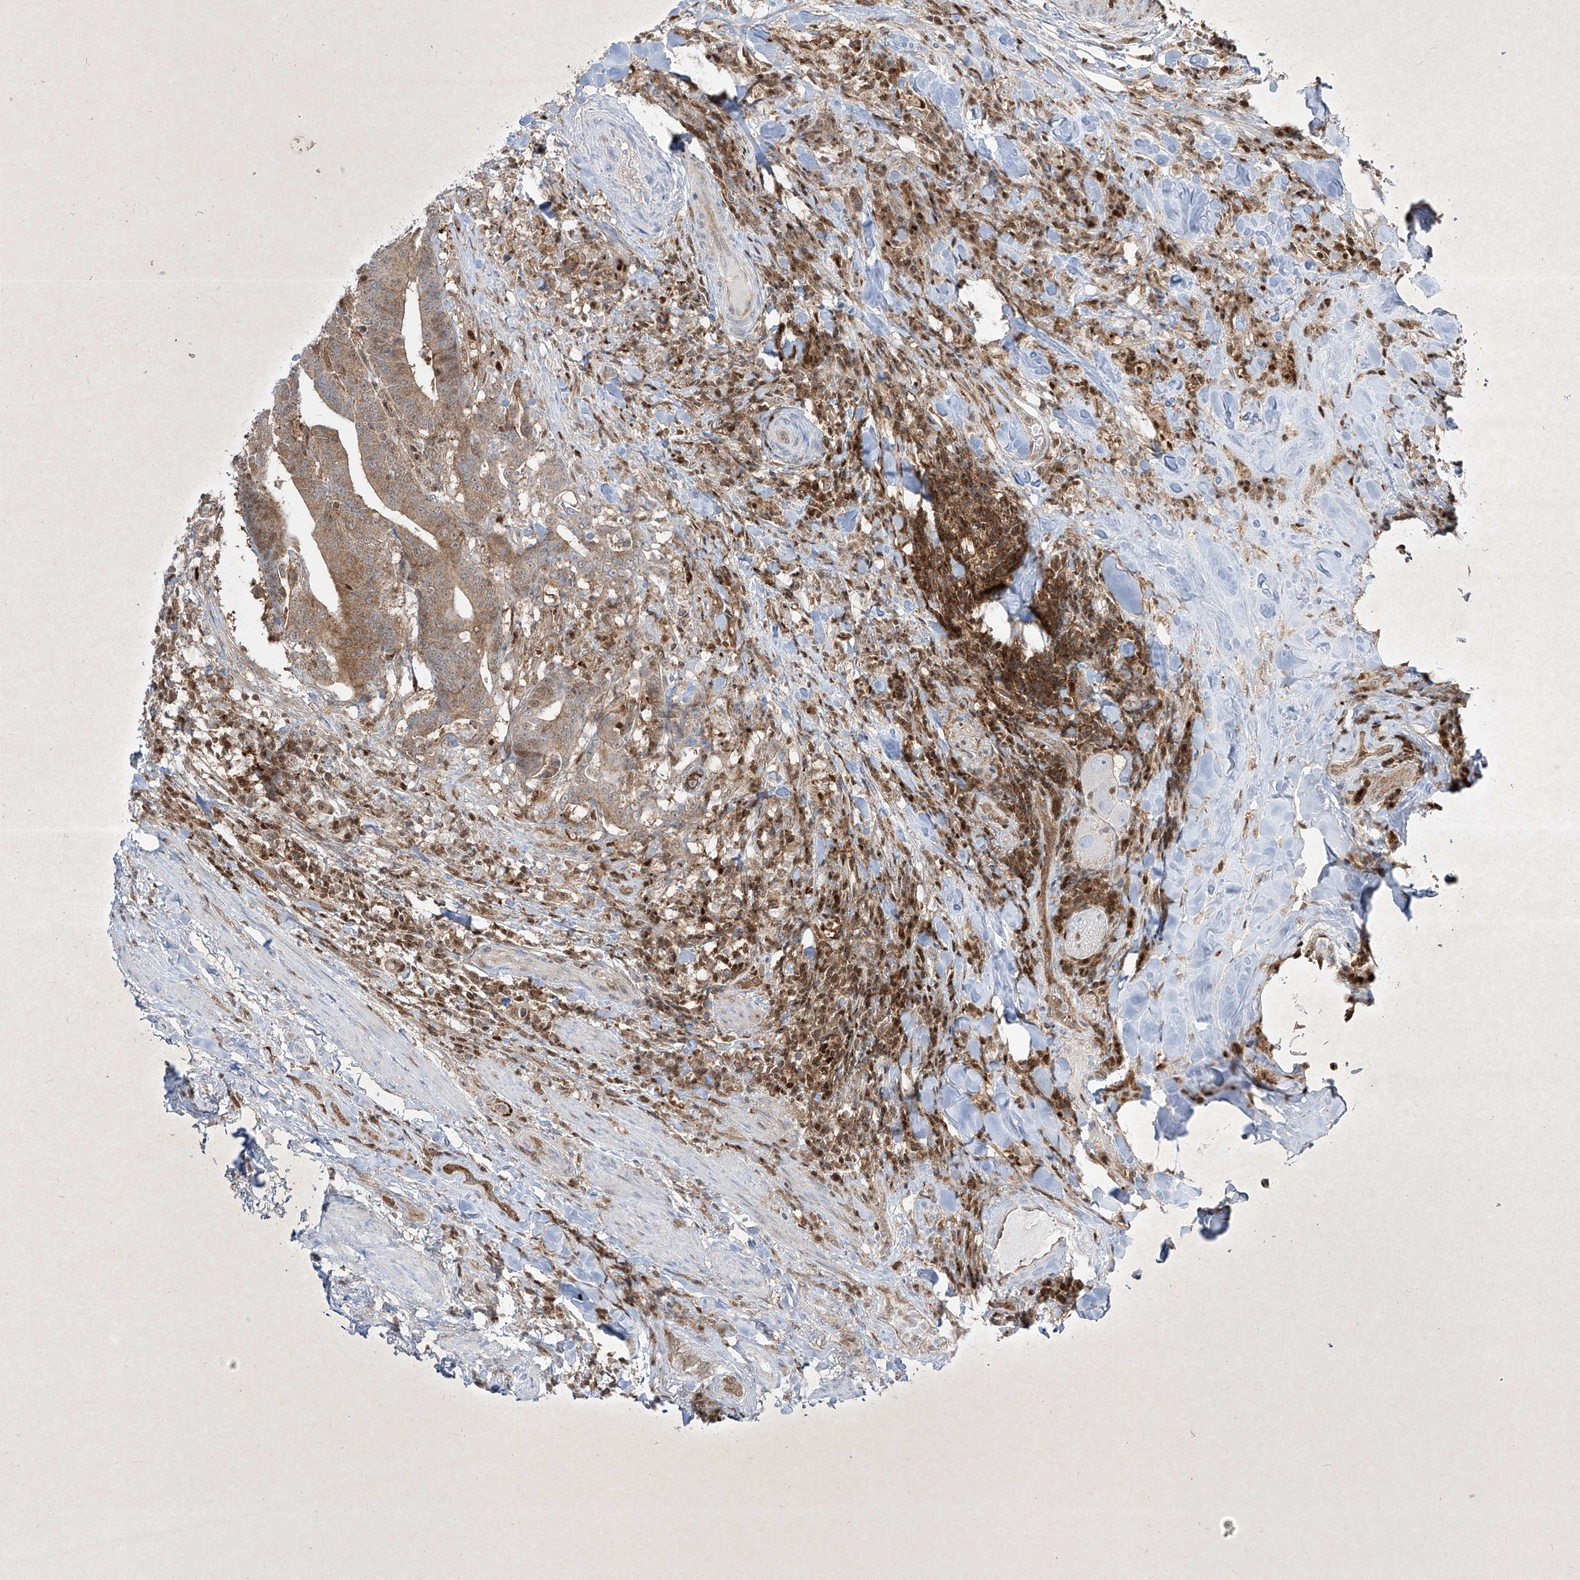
{"staining": {"intensity": "moderate", "quantity": ">75%", "location": "cytoplasmic/membranous,nuclear"}, "tissue": "colorectal cancer", "cell_type": "Tumor cells", "image_type": "cancer", "snomed": [{"axis": "morphology", "description": "Adenocarcinoma, NOS"}, {"axis": "topography", "description": "Colon"}], "caption": "A medium amount of moderate cytoplasmic/membranous and nuclear positivity is identified in about >75% of tumor cells in colorectal adenocarcinoma tissue.", "gene": "PSMB10", "patient": {"sex": "female", "age": 66}}